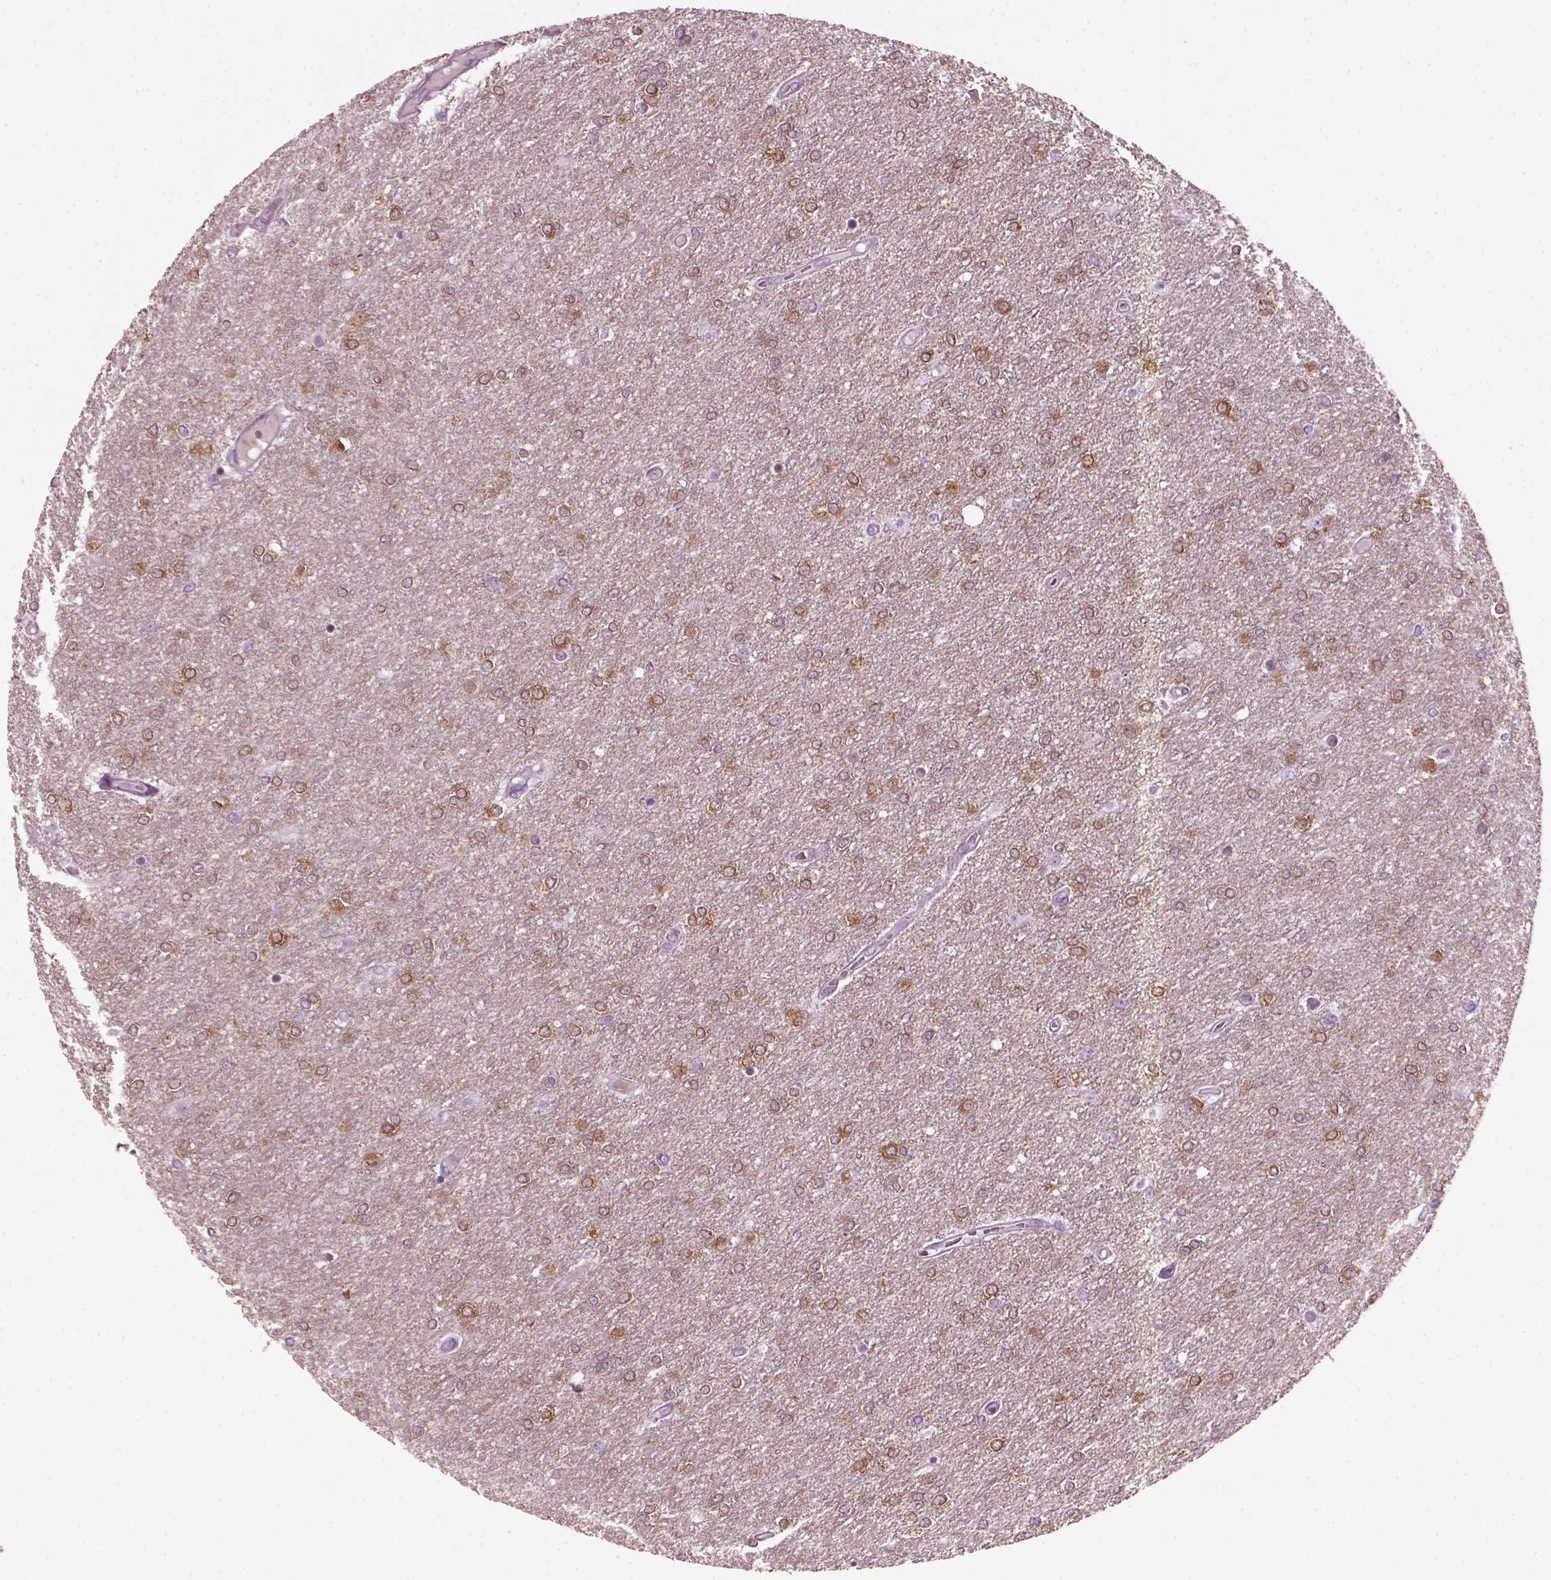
{"staining": {"intensity": "moderate", "quantity": "25%-75%", "location": "cytoplasmic/membranous"}, "tissue": "glioma", "cell_type": "Tumor cells", "image_type": "cancer", "snomed": [{"axis": "morphology", "description": "Glioma, malignant, High grade"}, {"axis": "topography", "description": "Brain"}], "caption": "This micrograph shows immunohistochemistry staining of human malignant high-grade glioma, with medium moderate cytoplasmic/membranous positivity in about 25%-75% of tumor cells.", "gene": "DPYSL5", "patient": {"sex": "female", "age": 61}}